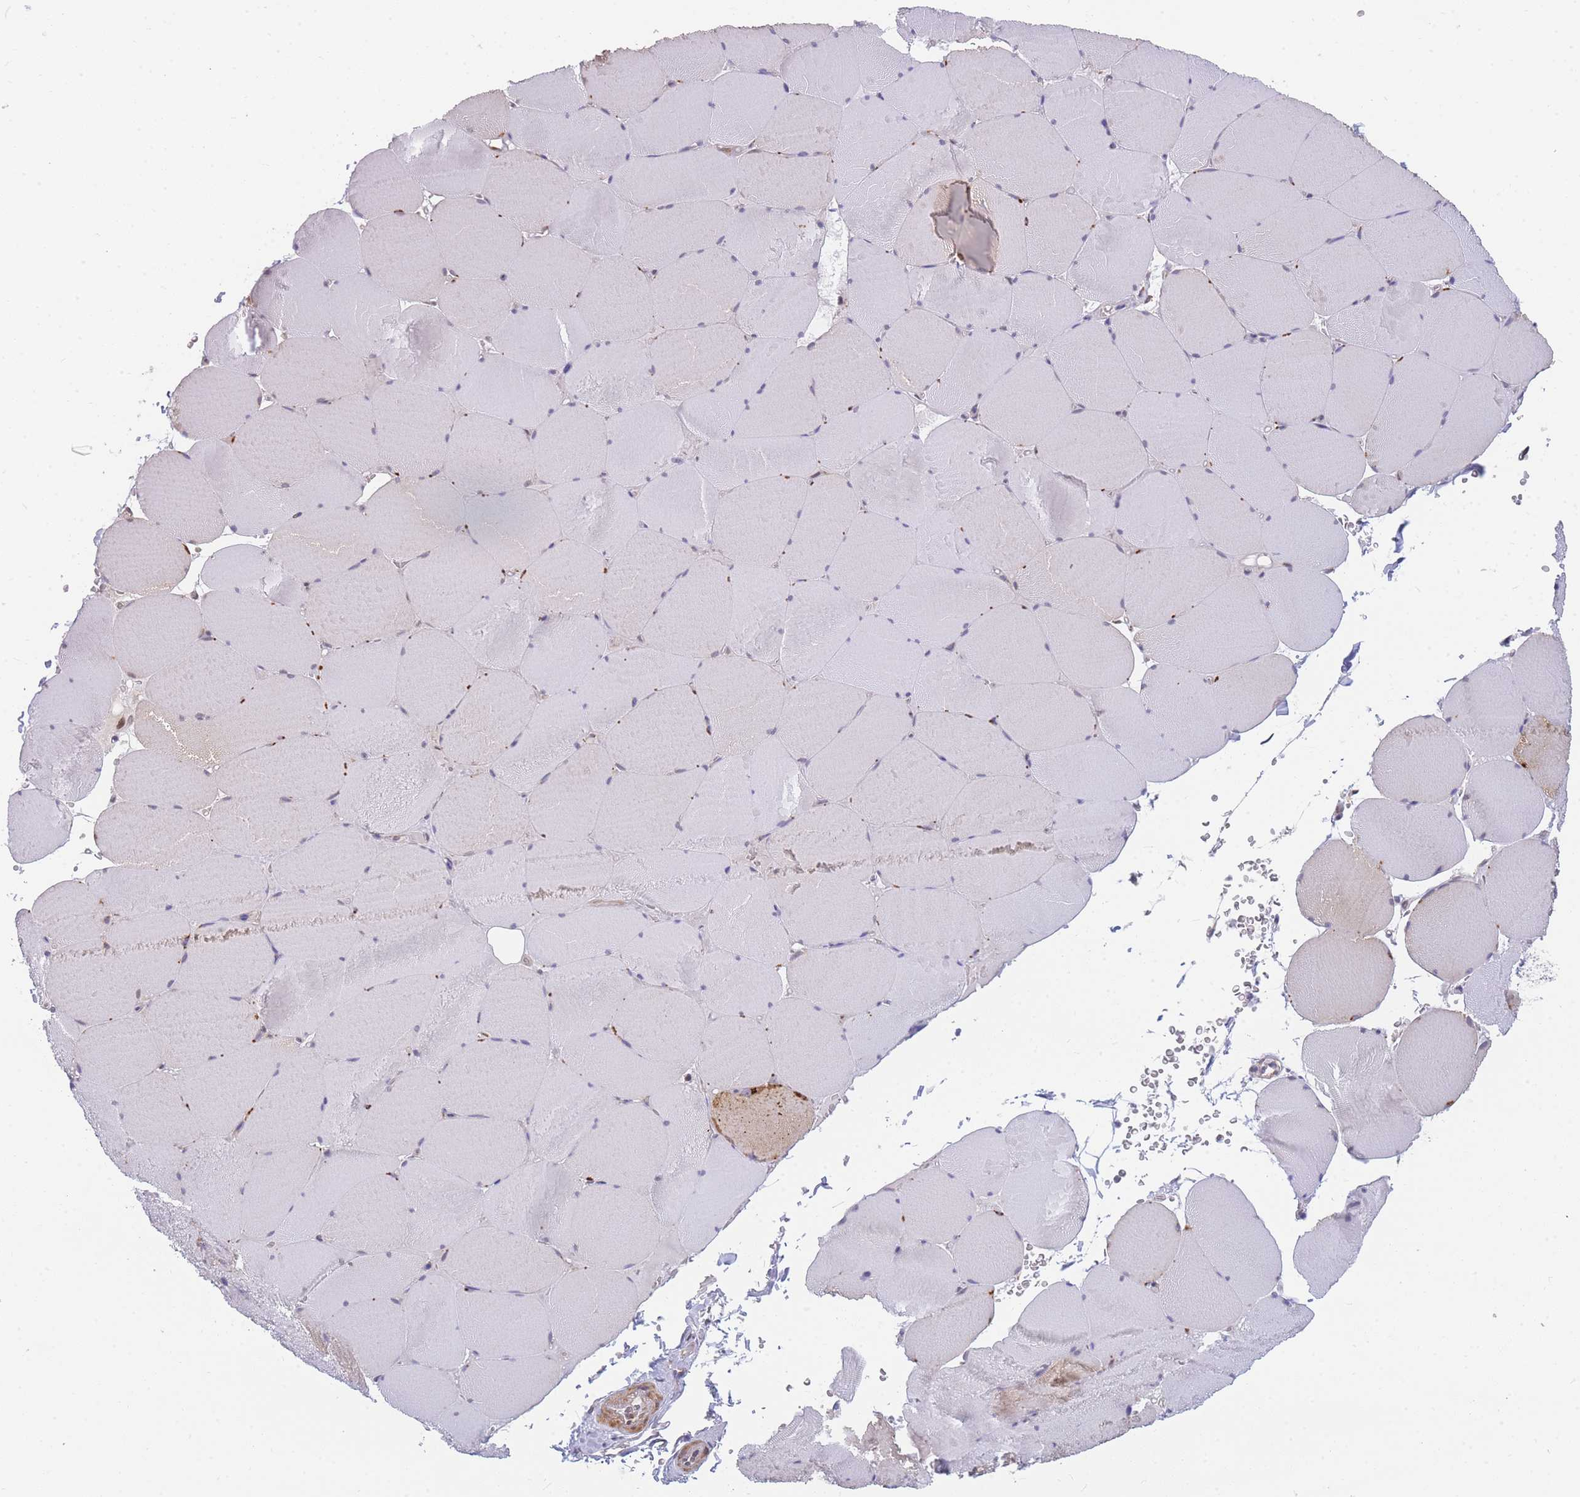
{"staining": {"intensity": "weak", "quantity": "<25%", "location": "cytoplasmic/membranous"}, "tissue": "skeletal muscle", "cell_type": "Myocytes", "image_type": "normal", "snomed": [{"axis": "morphology", "description": "Normal tissue, NOS"}, {"axis": "topography", "description": "Skeletal muscle"}, {"axis": "topography", "description": "Head-Neck"}], "caption": "A high-resolution photomicrograph shows IHC staining of unremarkable skeletal muscle, which shows no significant expression in myocytes.", "gene": "ENSG00000276345", "patient": {"sex": "male", "age": 66}}